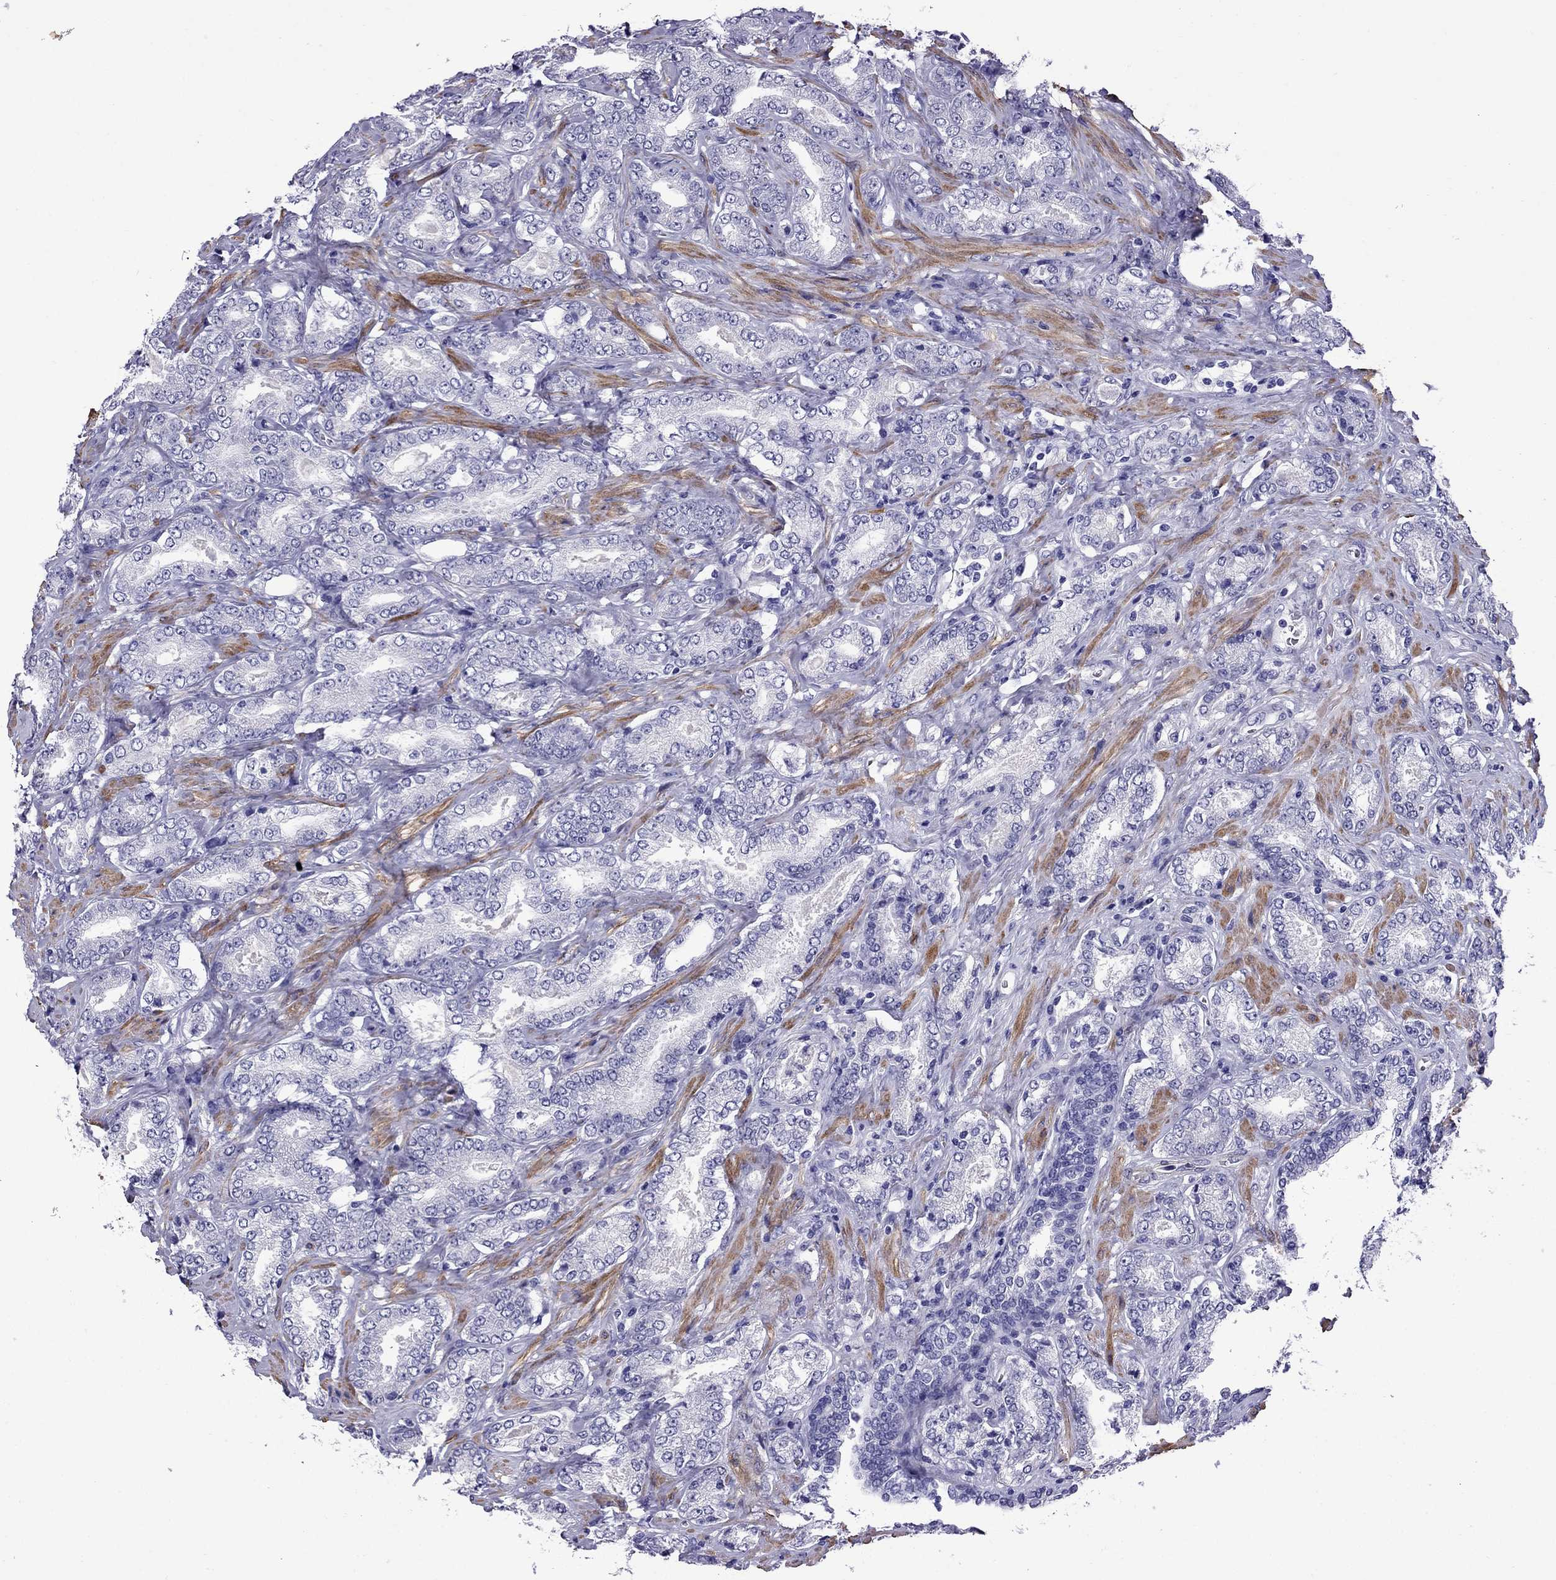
{"staining": {"intensity": "negative", "quantity": "none", "location": "none"}, "tissue": "prostate cancer", "cell_type": "Tumor cells", "image_type": "cancer", "snomed": [{"axis": "morphology", "description": "Adenocarcinoma, NOS"}, {"axis": "topography", "description": "Prostate"}], "caption": "Tumor cells show no significant positivity in prostate cancer (adenocarcinoma).", "gene": "CHRNA5", "patient": {"sex": "male", "age": 64}}